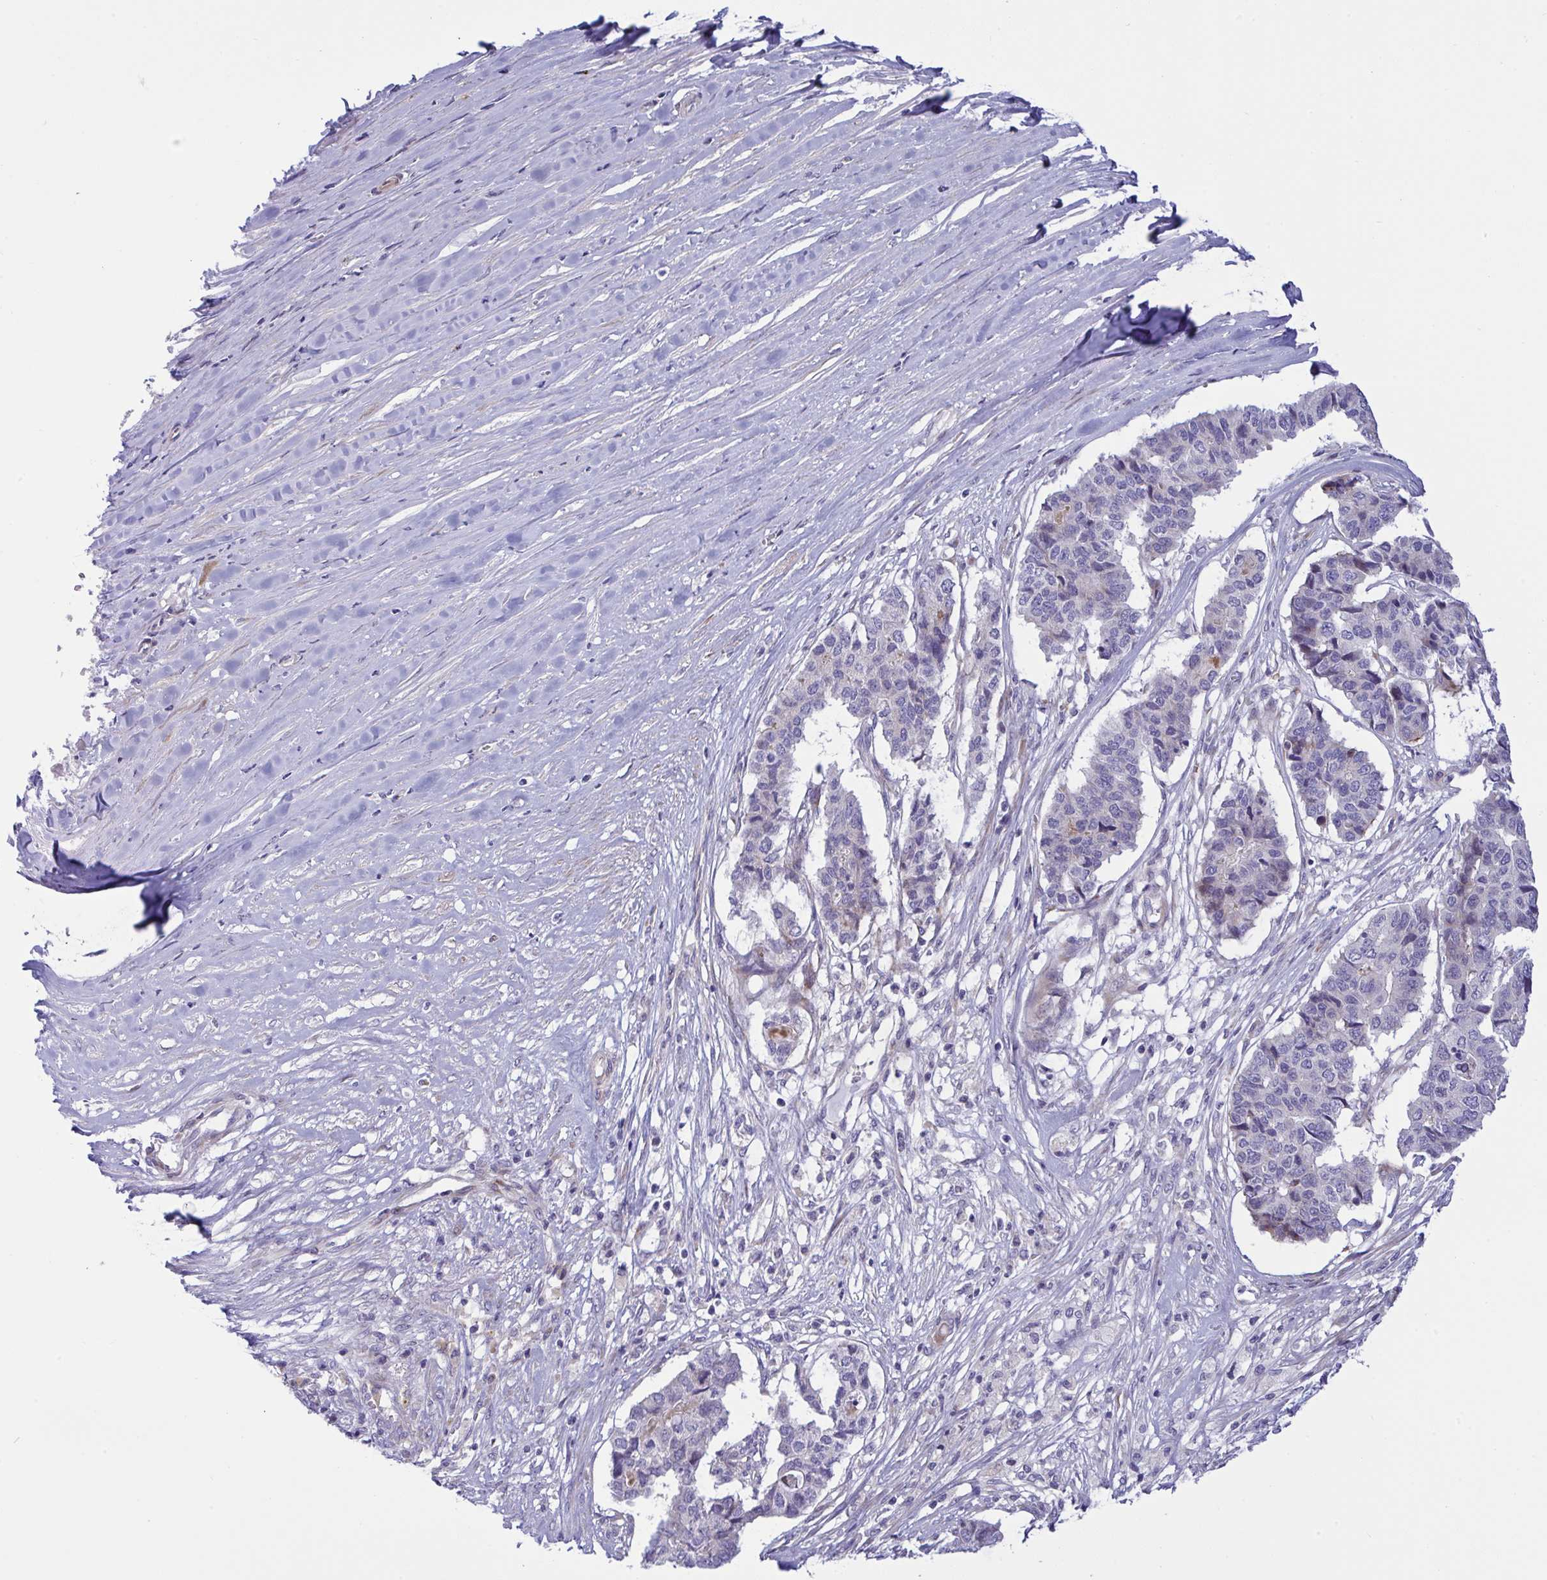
{"staining": {"intensity": "negative", "quantity": "none", "location": "none"}, "tissue": "pancreatic cancer", "cell_type": "Tumor cells", "image_type": "cancer", "snomed": [{"axis": "morphology", "description": "Adenocarcinoma, NOS"}, {"axis": "topography", "description": "Pancreas"}], "caption": "Tumor cells are negative for brown protein staining in pancreatic cancer (adenocarcinoma).", "gene": "NTN1", "patient": {"sex": "male", "age": 50}}